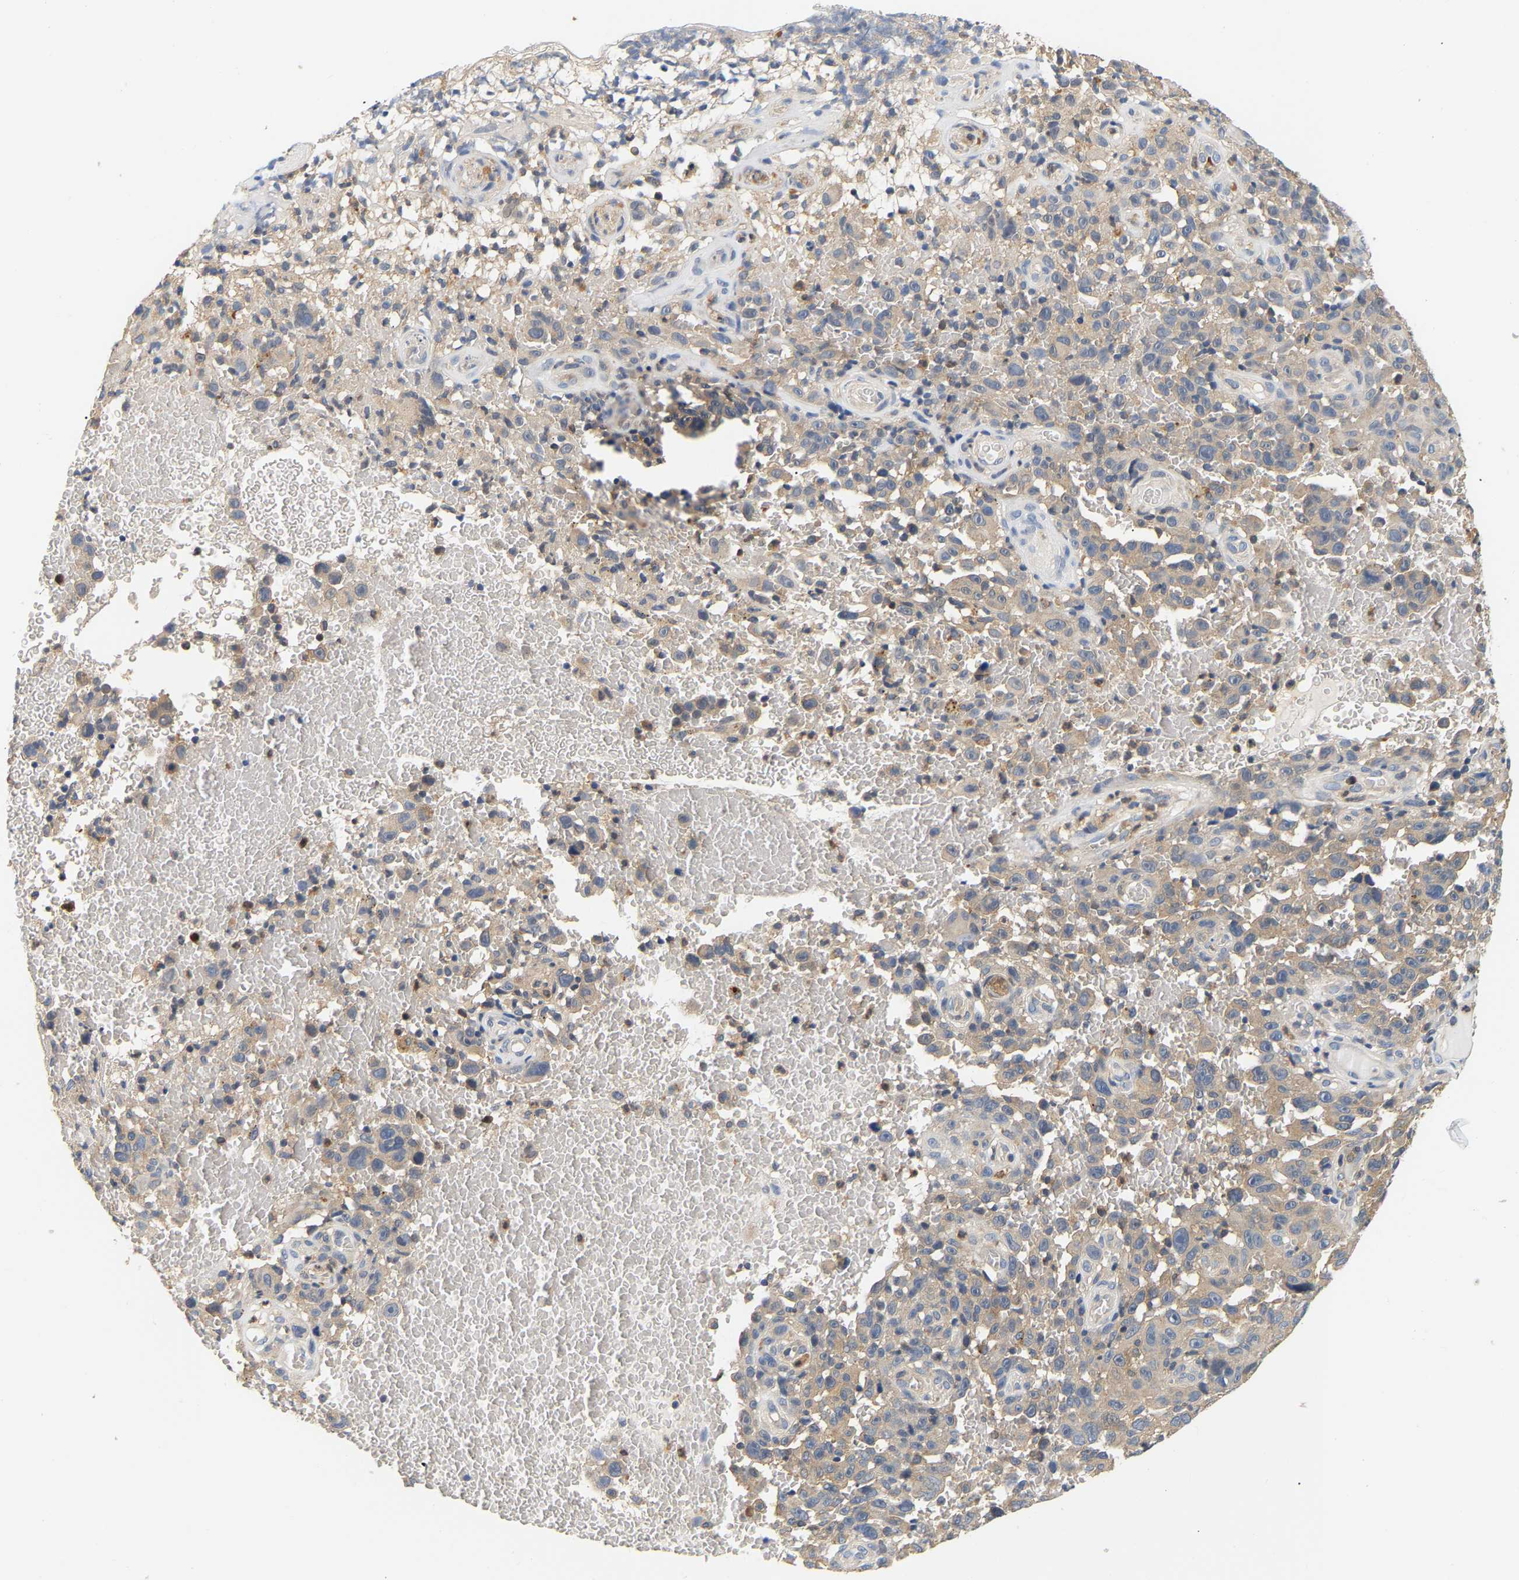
{"staining": {"intensity": "weak", "quantity": "25%-75%", "location": "cytoplasmic/membranous"}, "tissue": "melanoma", "cell_type": "Tumor cells", "image_type": "cancer", "snomed": [{"axis": "morphology", "description": "Malignant melanoma, NOS"}, {"axis": "topography", "description": "Skin"}], "caption": "IHC (DAB (3,3'-diaminobenzidine)) staining of human melanoma demonstrates weak cytoplasmic/membranous protein positivity in approximately 25%-75% of tumor cells.", "gene": "PPID", "patient": {"sex": "female", "age": 82}}